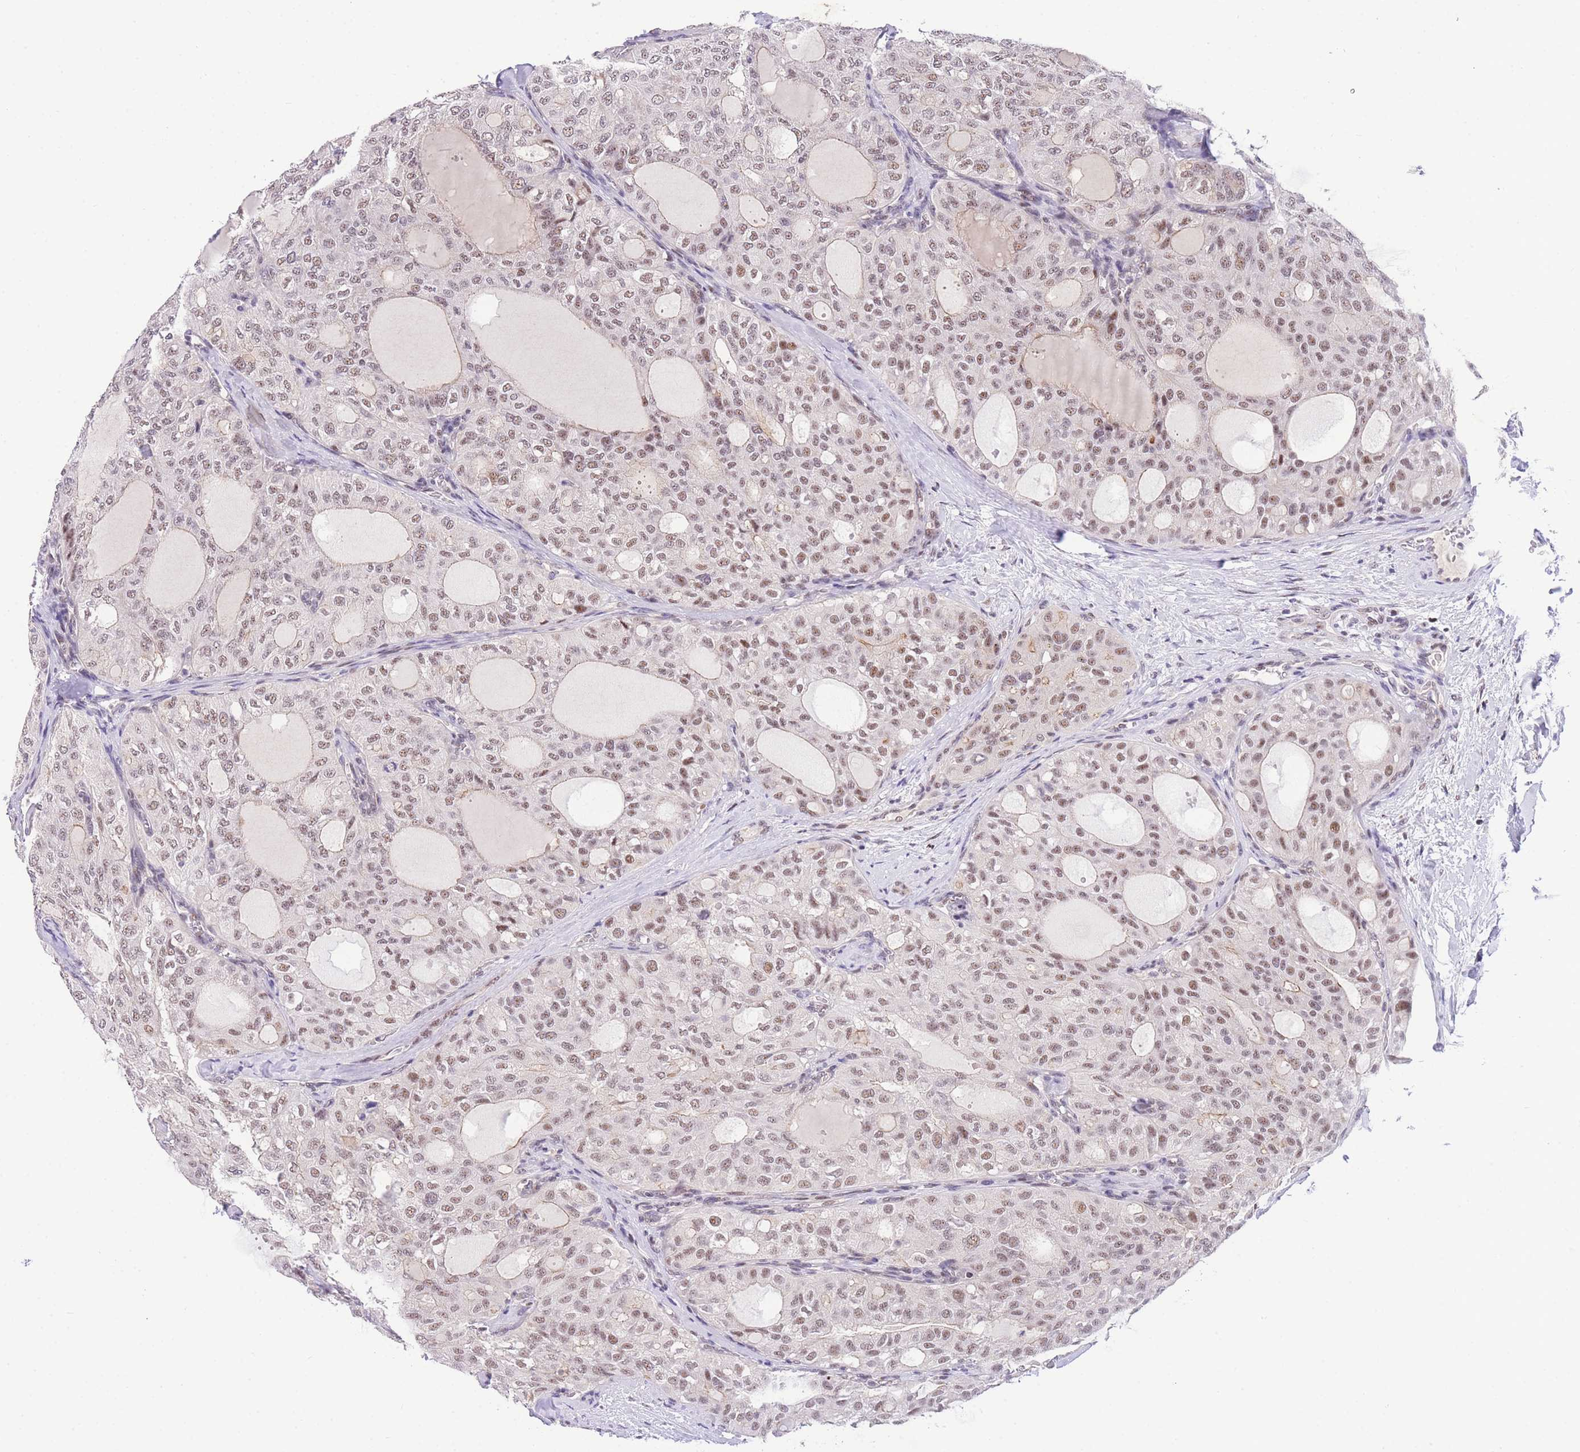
{"staining": {"intensity": "weak", "quantity": ">75%", "location": "nuclear"}, "tissue": "thyroid cancer", "cell_type": "Tumor cells", "image_type": "cancer", "snomed": [{"axis": "morphology", "description": "Follicular adenoma carcinoma, NOS"}, {"axis": "topography", "description": "Thyroid gland"}], "caption": "This histopathology image displays immunohistochemistry staining of human thyroid cancer, with low weak nuclear staining in approximately >75% of tumor cells.", "gene": "SLC35F2", "patient": {"sex": "male", "age": 75}}